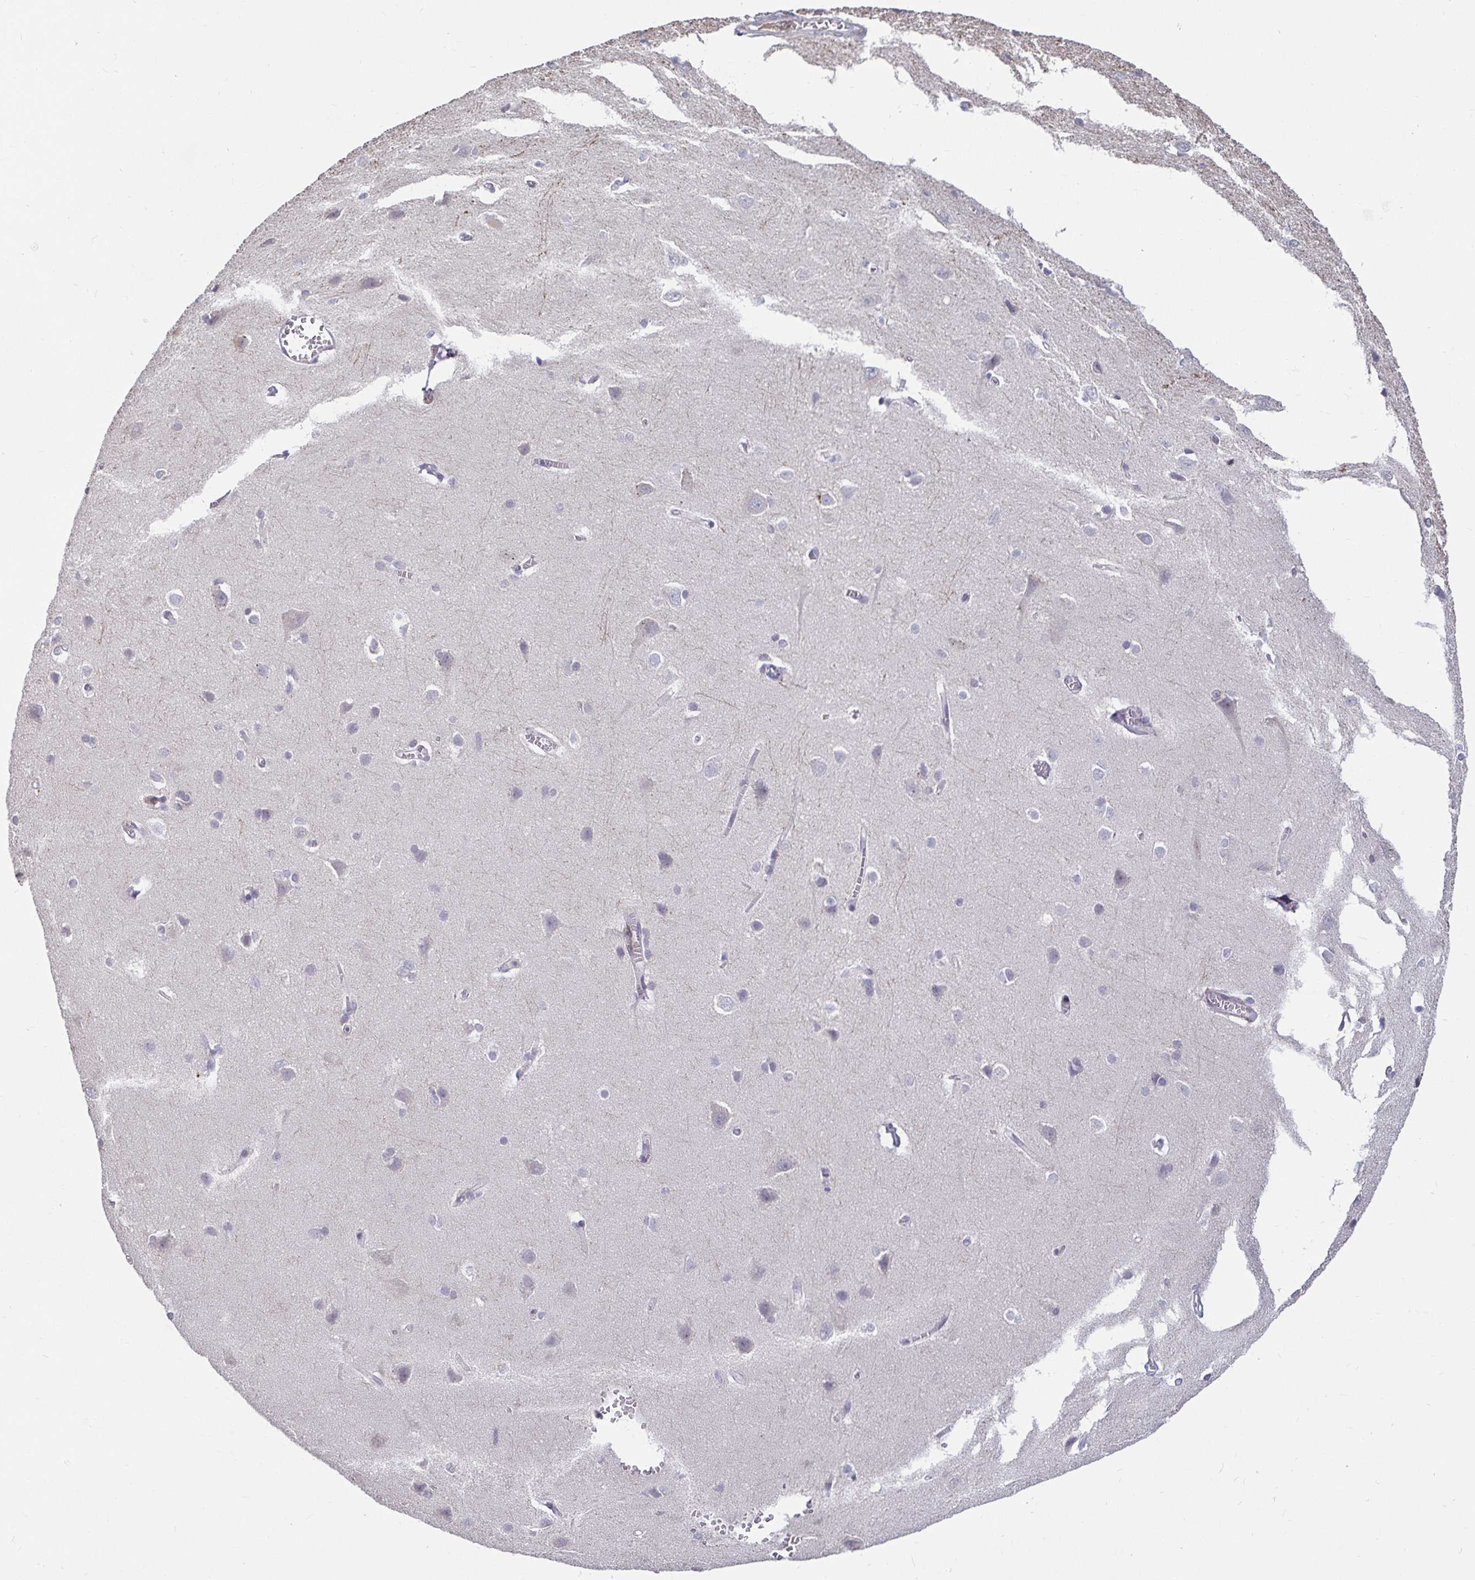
{"staining": {"intensity": "weak", "quantity": "25%-75%", "location": "nuclear"}, "tissue": "cerebral cortex", "cell_type": "Endothelial cells", "image_type": "normal", "snomed": [{"axis": "morphology", "description": "Normal tissue, NOS"}, {"axis": "topography", "description": "Cerebral cortex"}], "caption": "Immunohistochemistry (IHC) (DAB (3,3'-diaminobenzidine)) staining of unremarkable cerebral cortex exhibits weak nuclear protein expression in about 25%-75% of endothelial cells. (Brightfield microscopy of DAB IHC at high magnification).", "gene": "ANLN", "patient": {"sex": "male", "age": 37}}